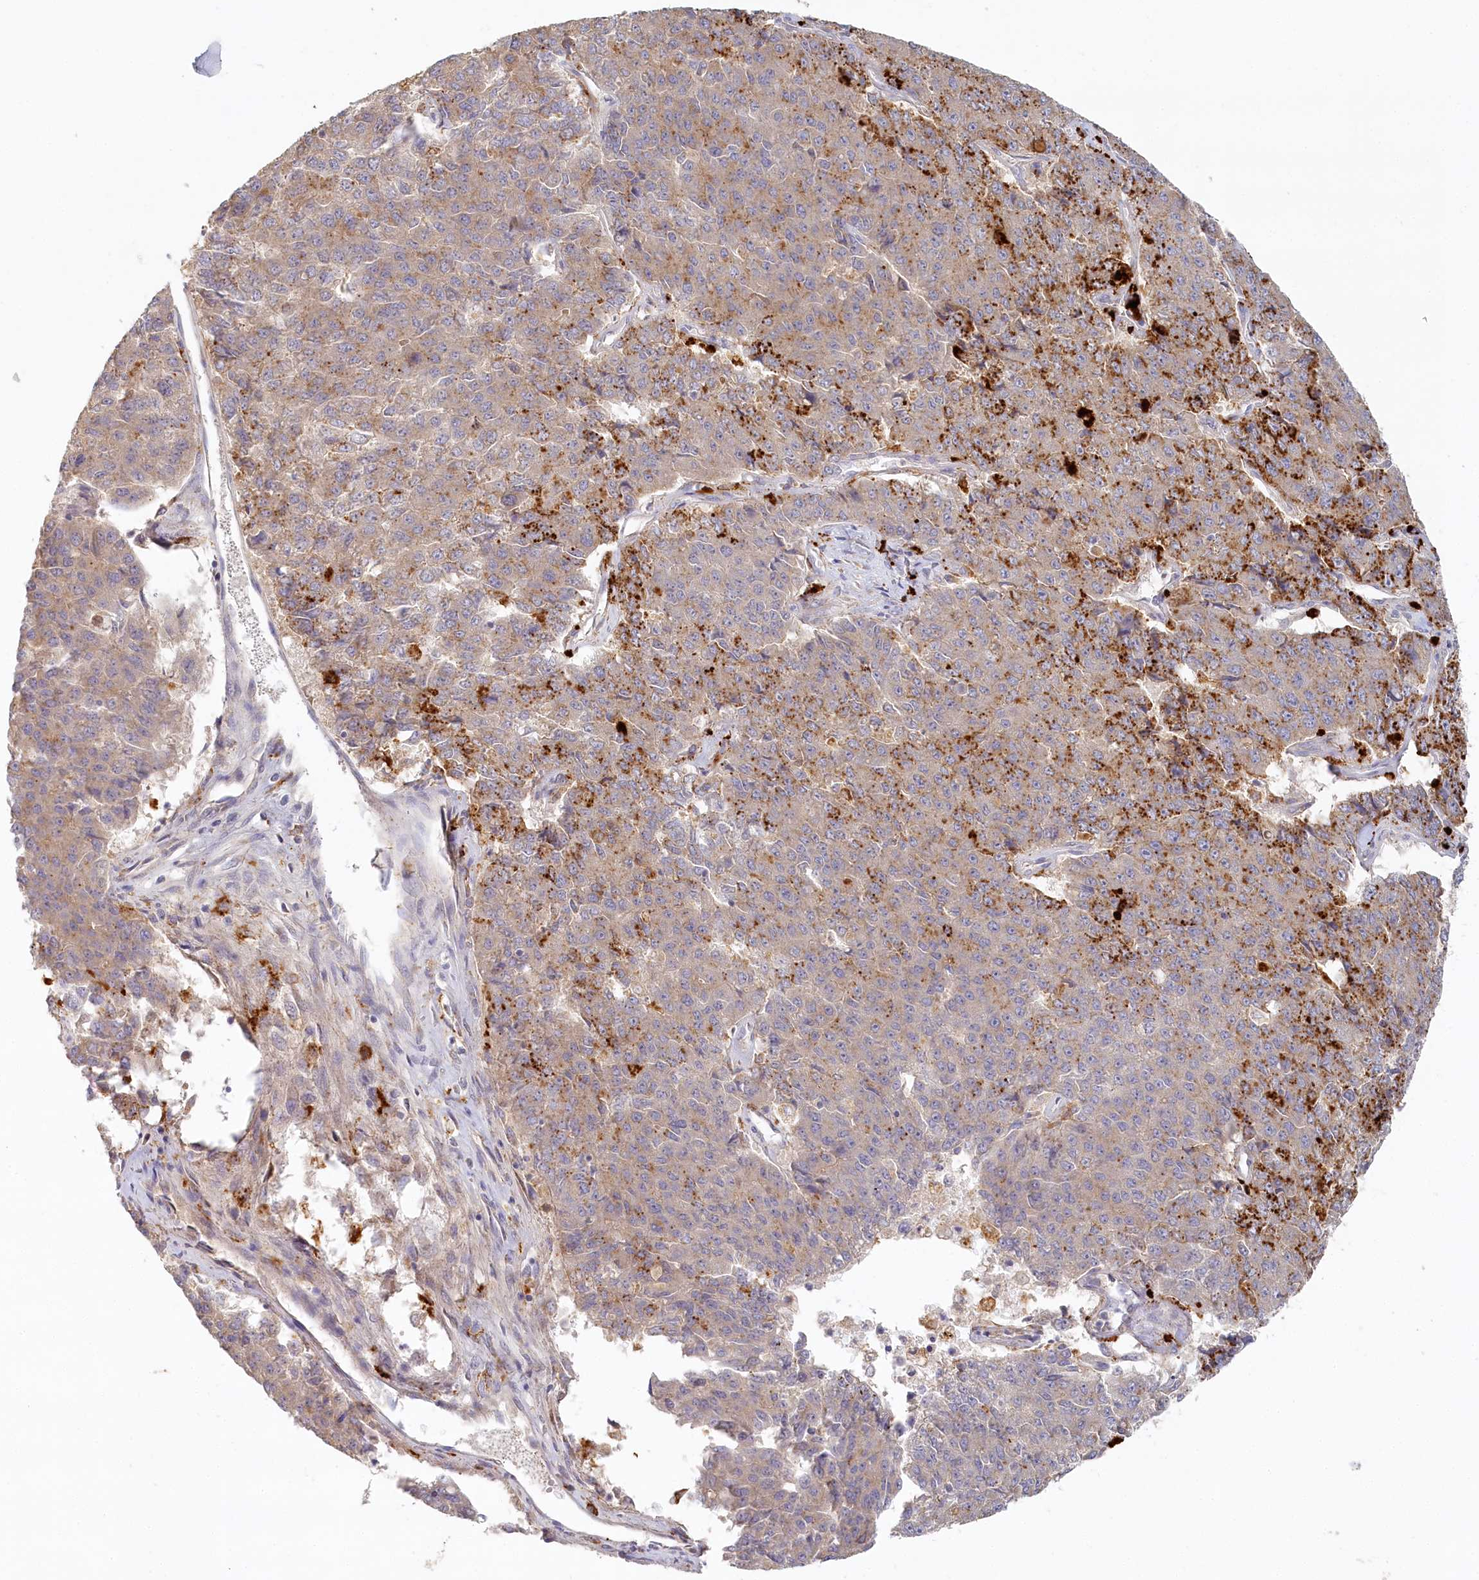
{"staining": {"intensity": "strong", "quantity": "<25%", "location": "cytoplasmic/membranous"}, "tissue": "pancreatic cancer", "cell_type": "Tumor cells", "image_type": "cancer", "snomed": [{"axis": "morphology", "description": "Adenocarcinoma, NOS"}, {"axis": "topography", "description": "Pancreas"}], "caption": "A micrograph of human pancreatic adenocarcinoma stained for a protein exhibits strong cytoplasmic/membranous brown staining in tumor cells.", "gene": "VSIG1", "patient": {"sex": "male", "age": 50}}